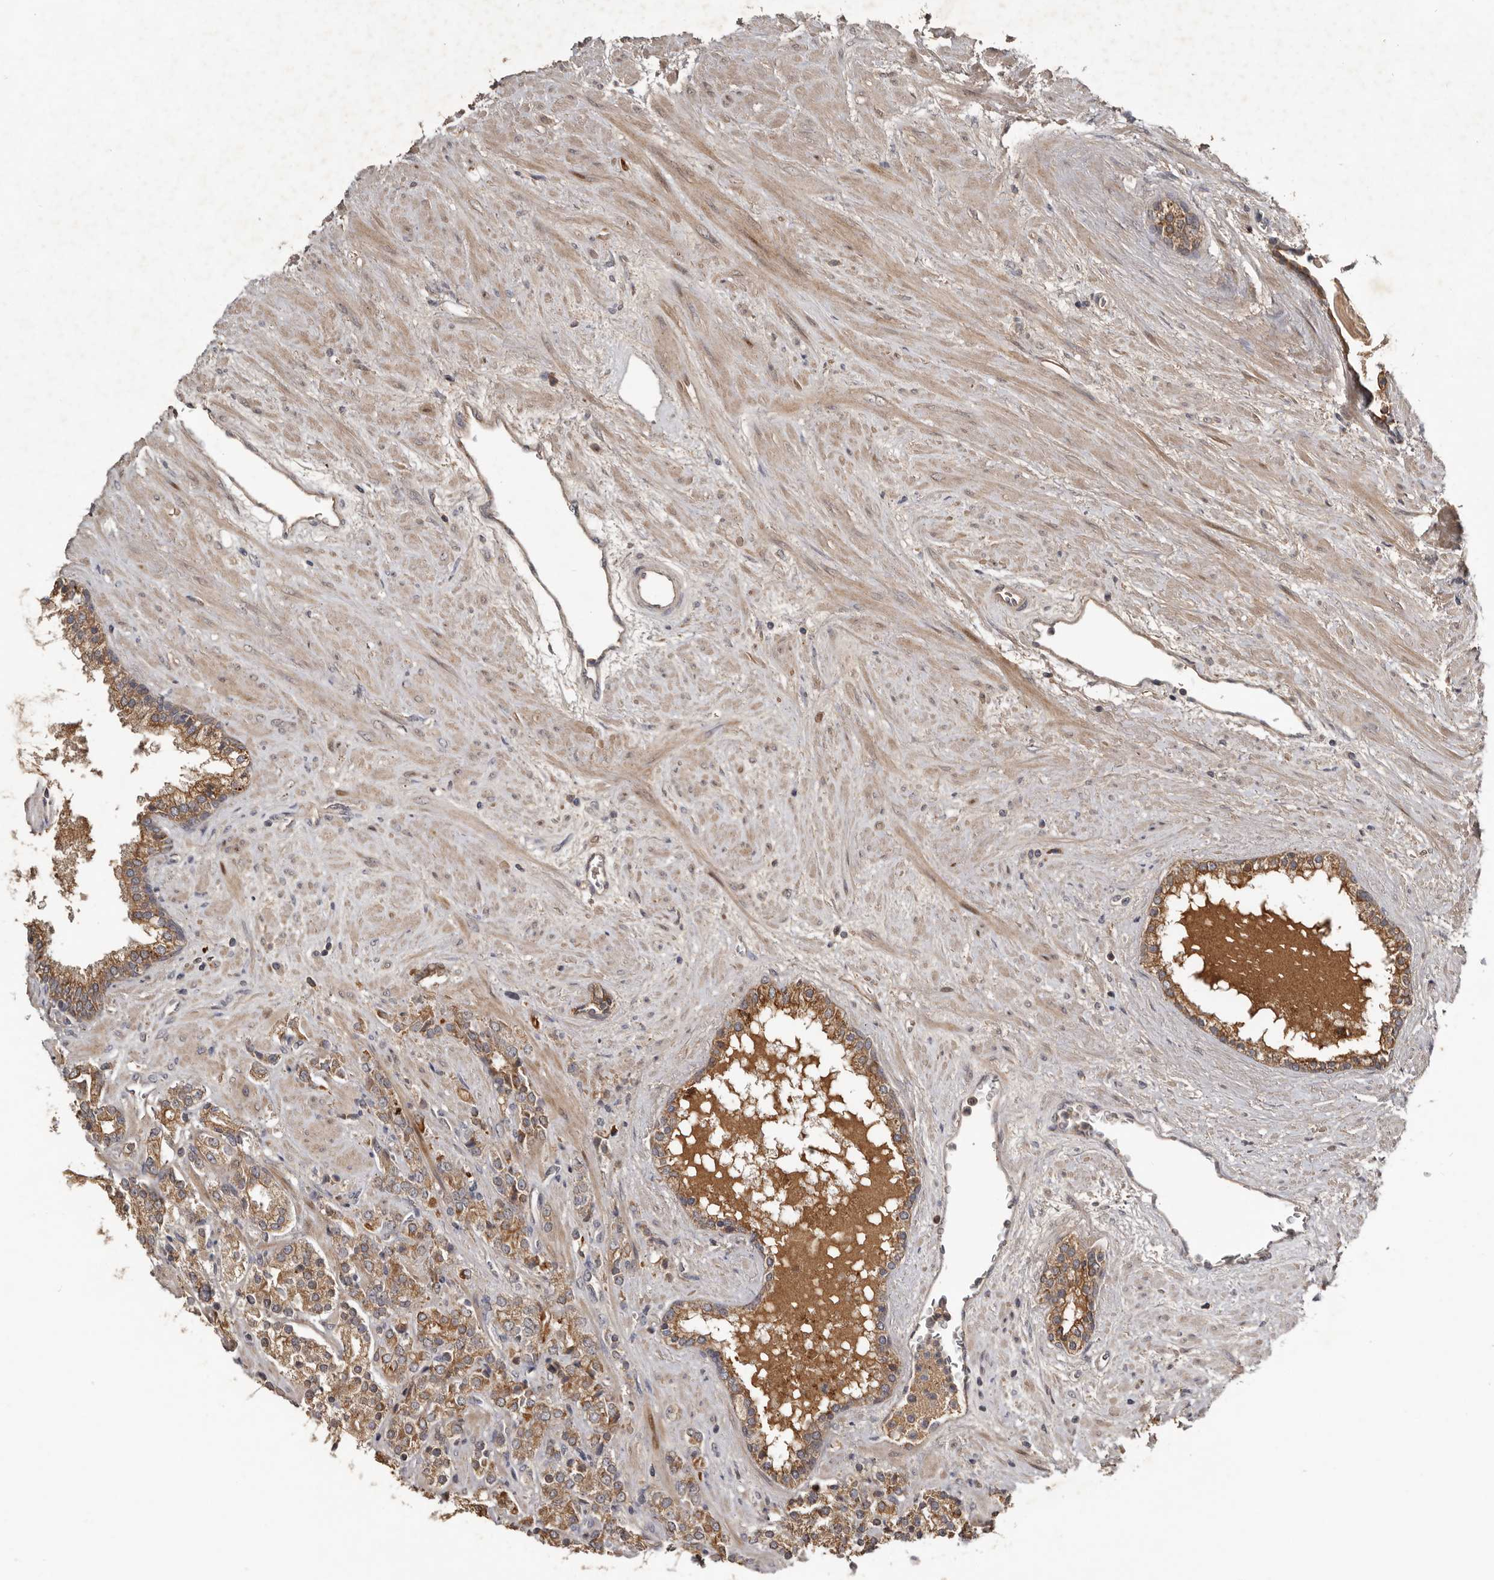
{"staining": {"intensity": "moderate", "quantity": ">75%", "location": "cytoplasmic/membranous"}, "tissue": "prostate cancer", "cell_type": "Tumor cells", "image_type": "cancer", "snomed": [{"axis": "morphology", "description": "Adenocarcinoma, High grade"}, {"axis": "topography", "description": "Prostate"}], "caption": "The image exhibits staining of prostate cancer (high-grade adenocarcinoma), revealing moderate cytoplasmic/membranous protein staining (brown color) within tumor cells.", "gene": "NMUR1", "patient": {"sex": "male", "age": 71}}